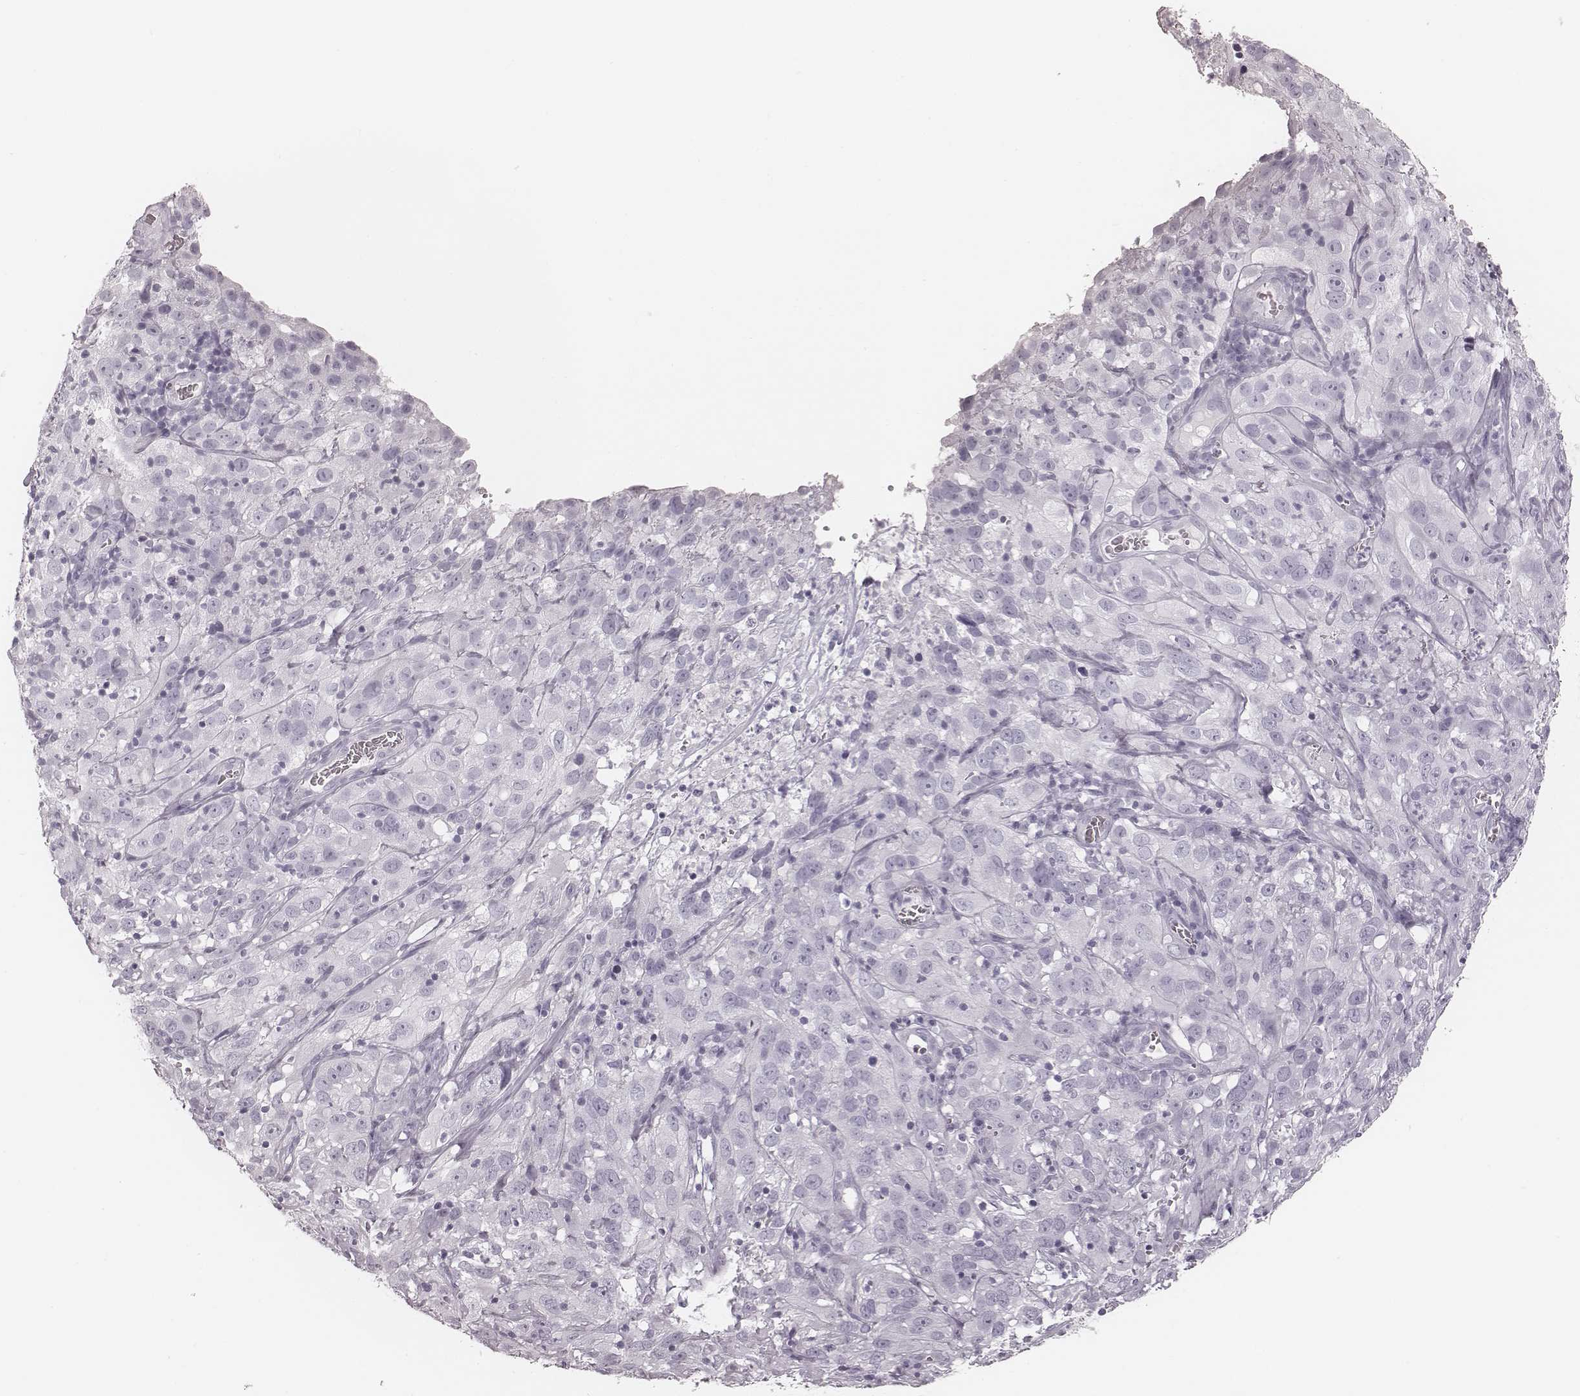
{"staining": {"intensity": "negative", "quantity": "none", "location": "none"}, "tissue": "cervical cancer", "cell_type": "Tumor cells", "image_type": "cancer", "snomed": [{"axis": "morphology", "description": "Squamous cell carcinoma, NOS"}, {"axis": "topography", "description": "Cervix"}], "caption": "There is no significant positivity in tumor cells of cervical squamous cell carcinoma.", "gene": "MSX1", "patient": {"sex": "female", "age": 32}}